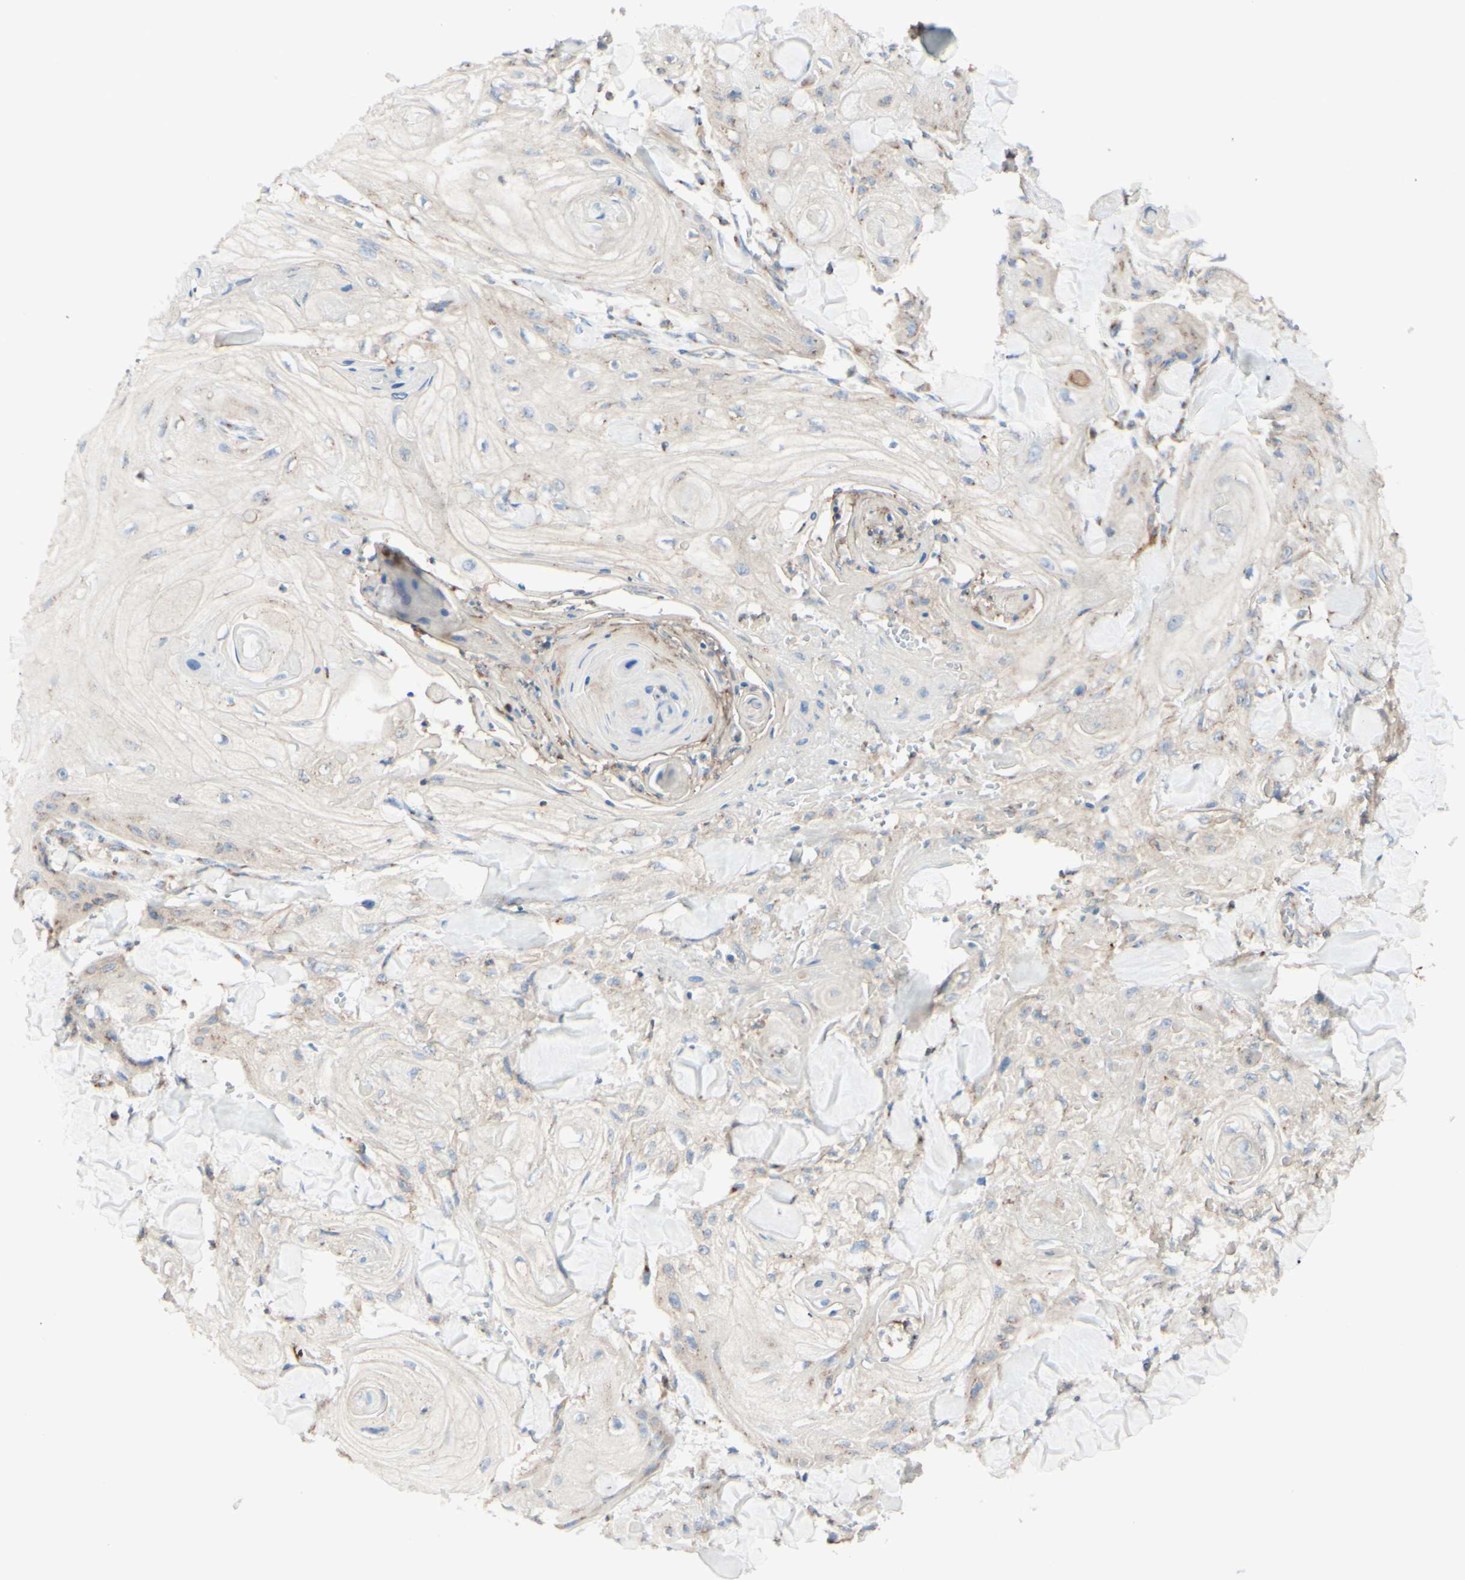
{"staining": {"intensity": "weak", "quantity": "25%-75%", "location": "cytoplasmic/membranous"}, "tissue": "skin cancer", "cell_type": "Tumor cells", "image_type": "cancer", "snomed": [{"axis": "morphology", "description": "Squamous cell carcinoma, NOS"}, {"axis": "topography", "description": "Skin"}], "caption": "Immunohistochemical staining of human skin cancer displays low levels of weak cytoplasmic/membranous protein staining in approximately 25%-75% of tumor cells.", "gene": "MTM1", "patient": {"sex": "male", "age": 74}}